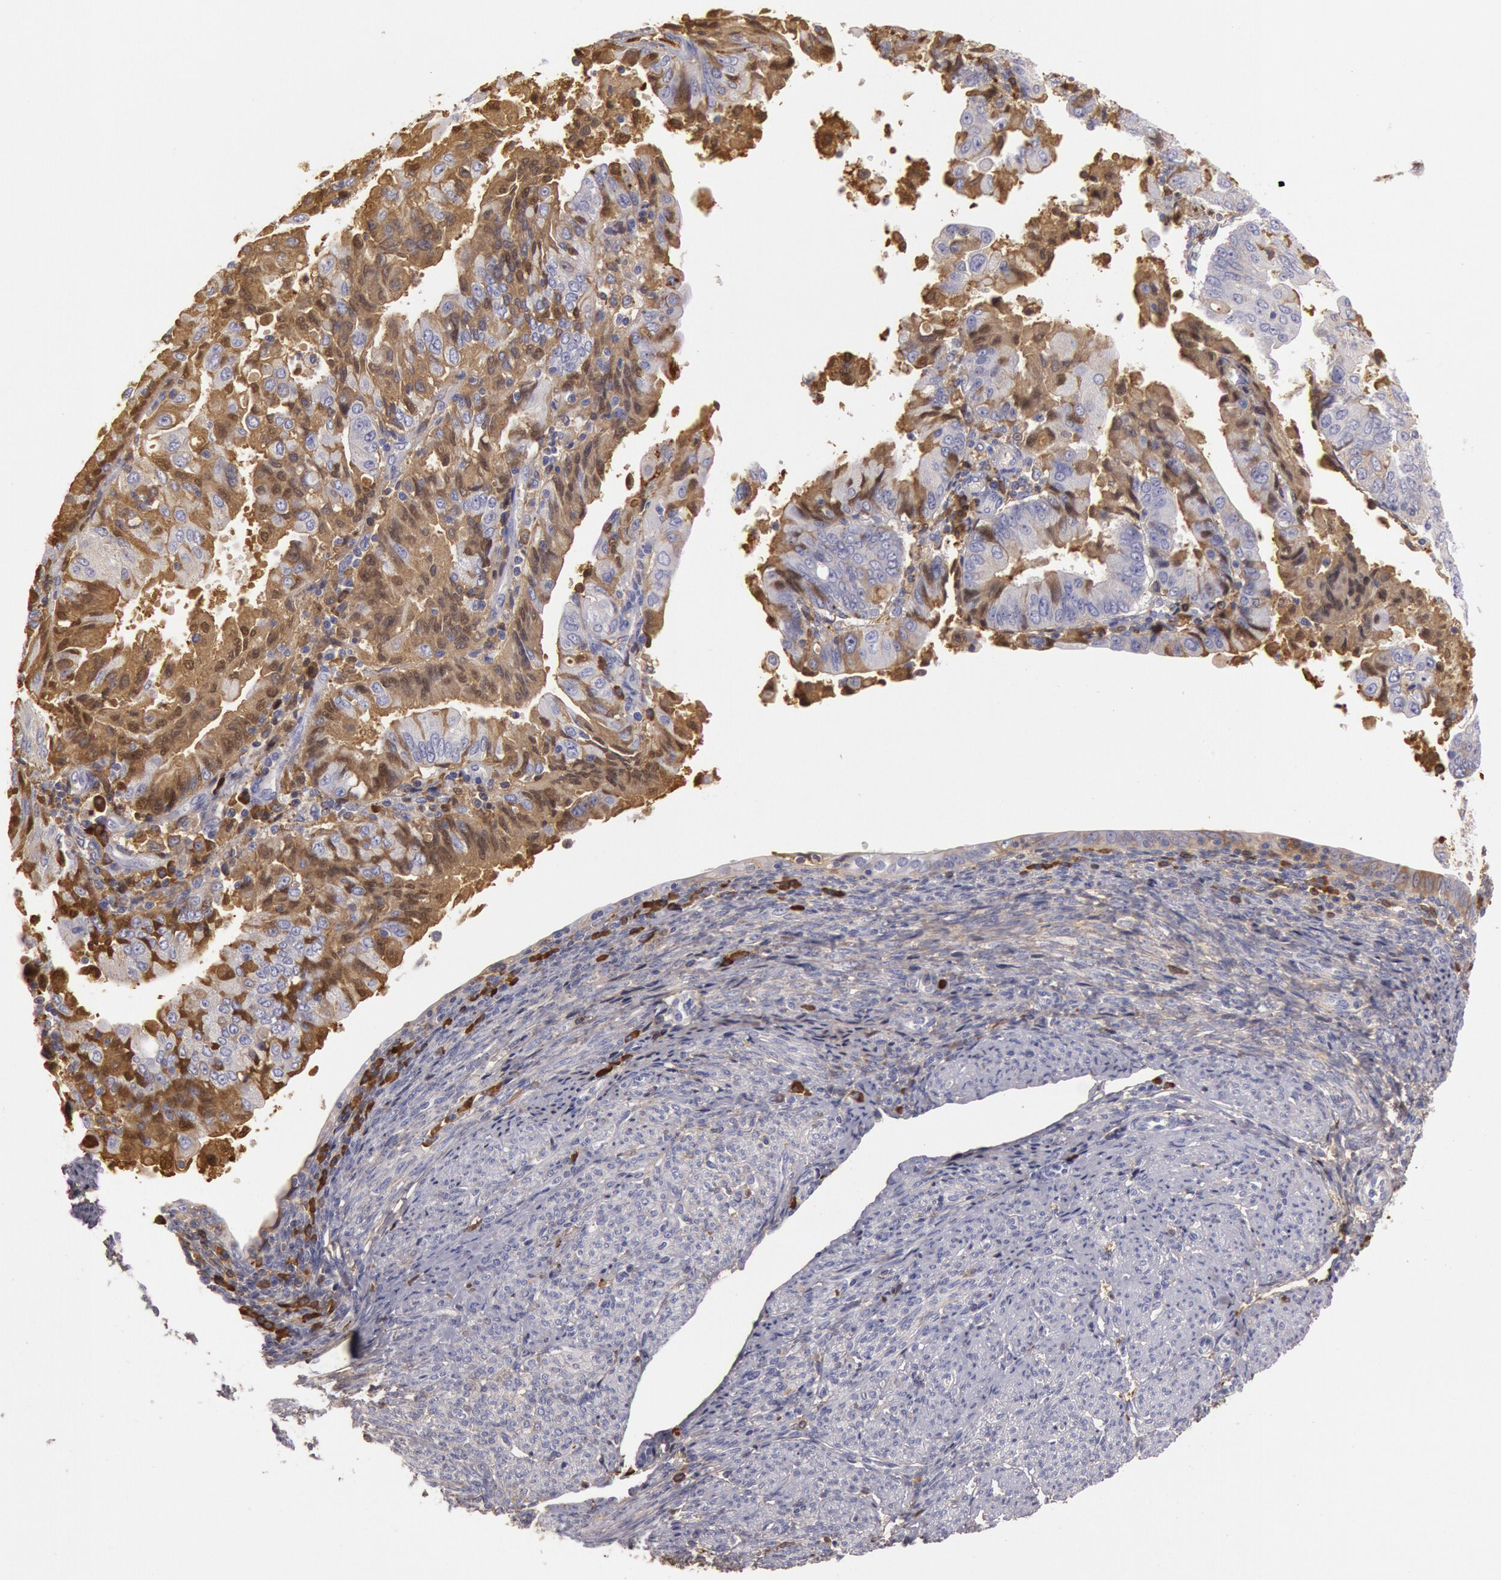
{"staining": {"intensity": "strong", "quantity": "25%-75%", "location": "cytoplasmic/membranous"}, "tissue": "endometrial cancer", "cell_type": "Tumor cells", "image_type": "cancer", "snomed": [{"axis": "morphology", "description": "Adenocarcinoma, NOS"}, {"axis": "topography", "description": "Endometrium"}], "caption": "There is high levels of strong cytoplasmic/membranous staining in tumor cells of endometrial cancer, as demonstrated by immunohistochemical staining (brown color).", "gene": "IGHG1", "patient": {"sex": "female", "age": 75}}